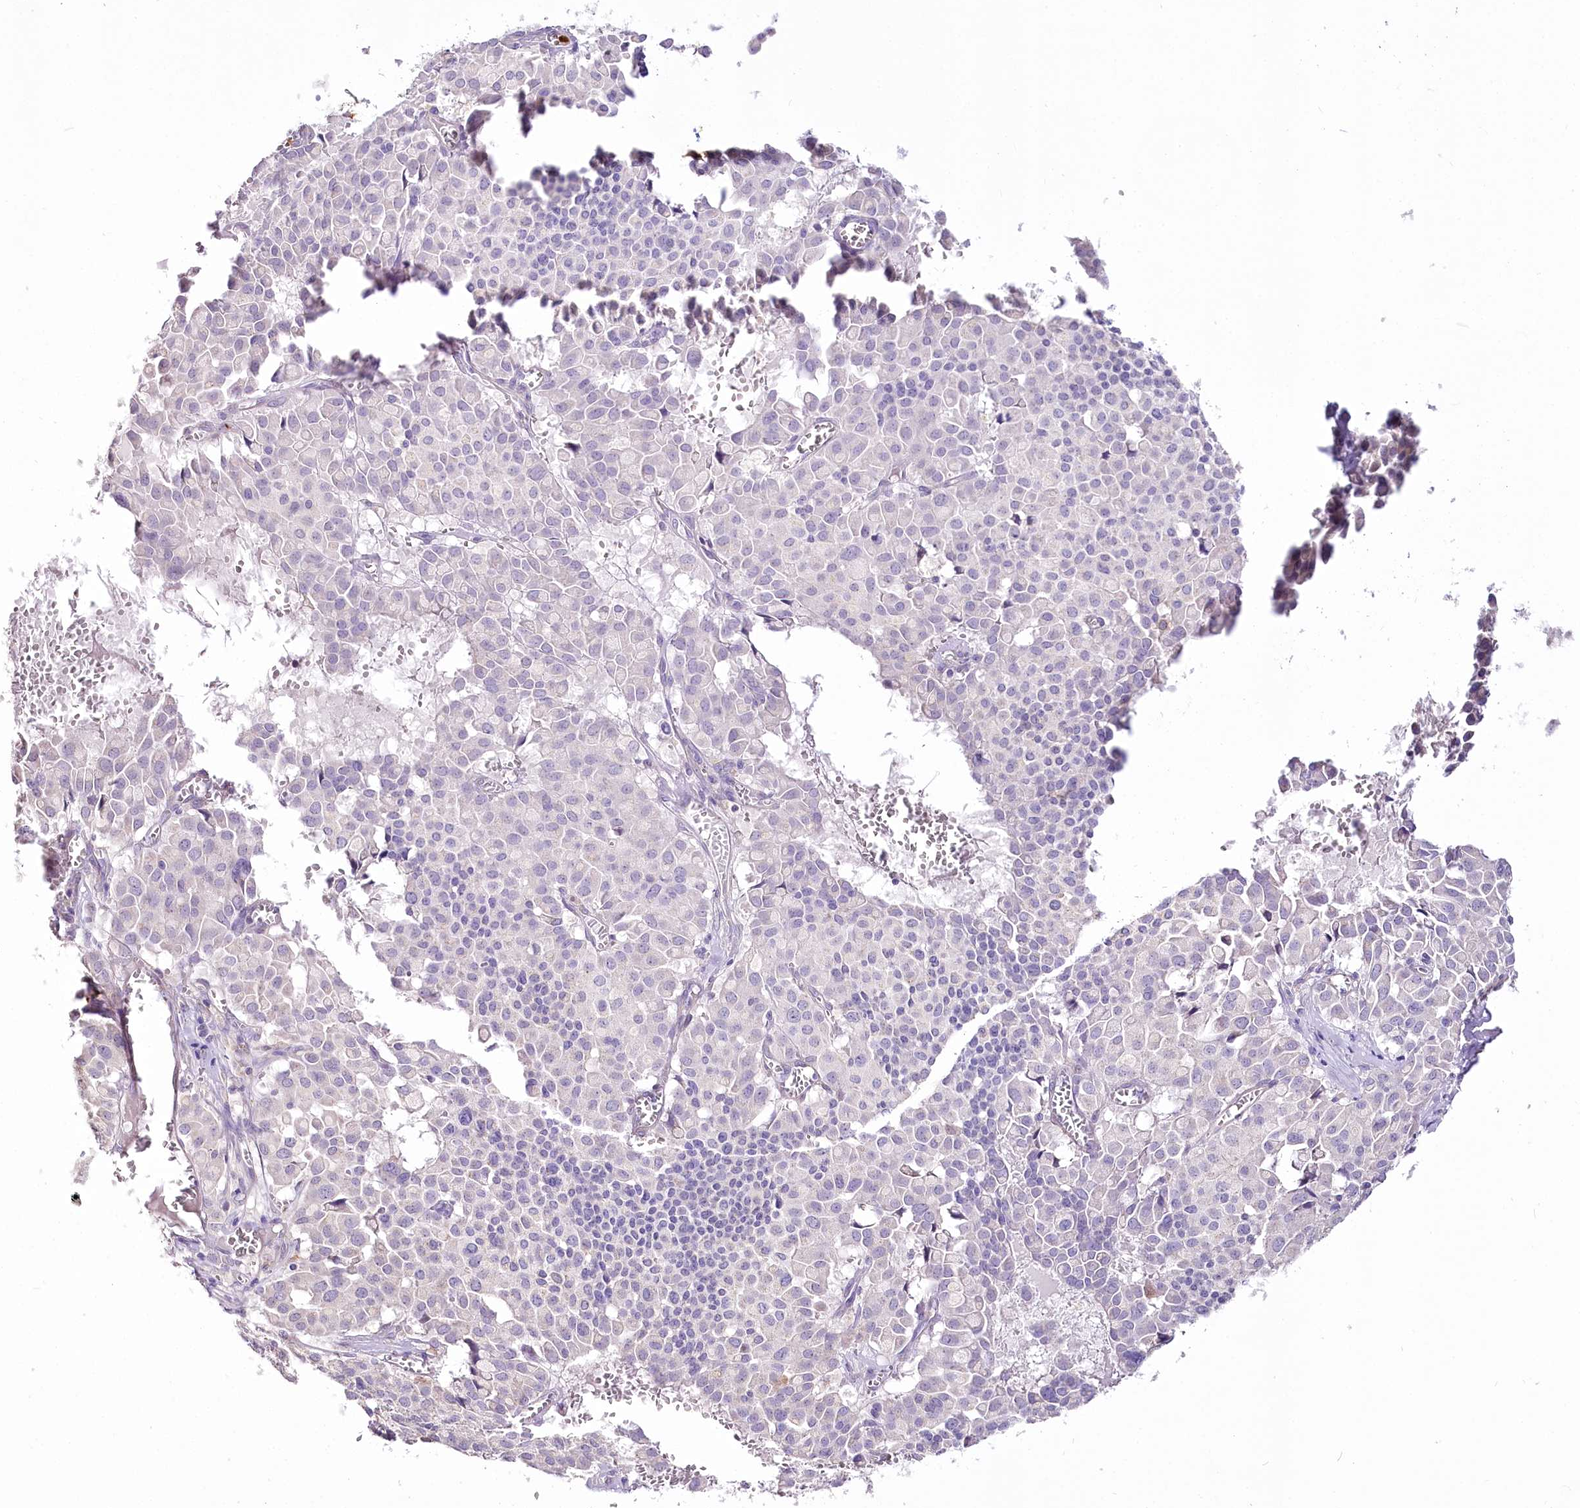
{"staining": {"intensity": "negative", "quantity": "none", "location": "none"}, "tissue": "pancreatic cancer", "cell_type": "Tumor cells", "image_type": "cancer", "snomed": [{"axis": "morphology", "description": "Adenocarcinoma, NOS"}, {"axis": "topography", "description": "Pancreas"}], "caption": "Tumor cells show no significant expression in pancreatic cancer.", "gene": "DPYD", "patient": {"sex": "male", "age": 65}}